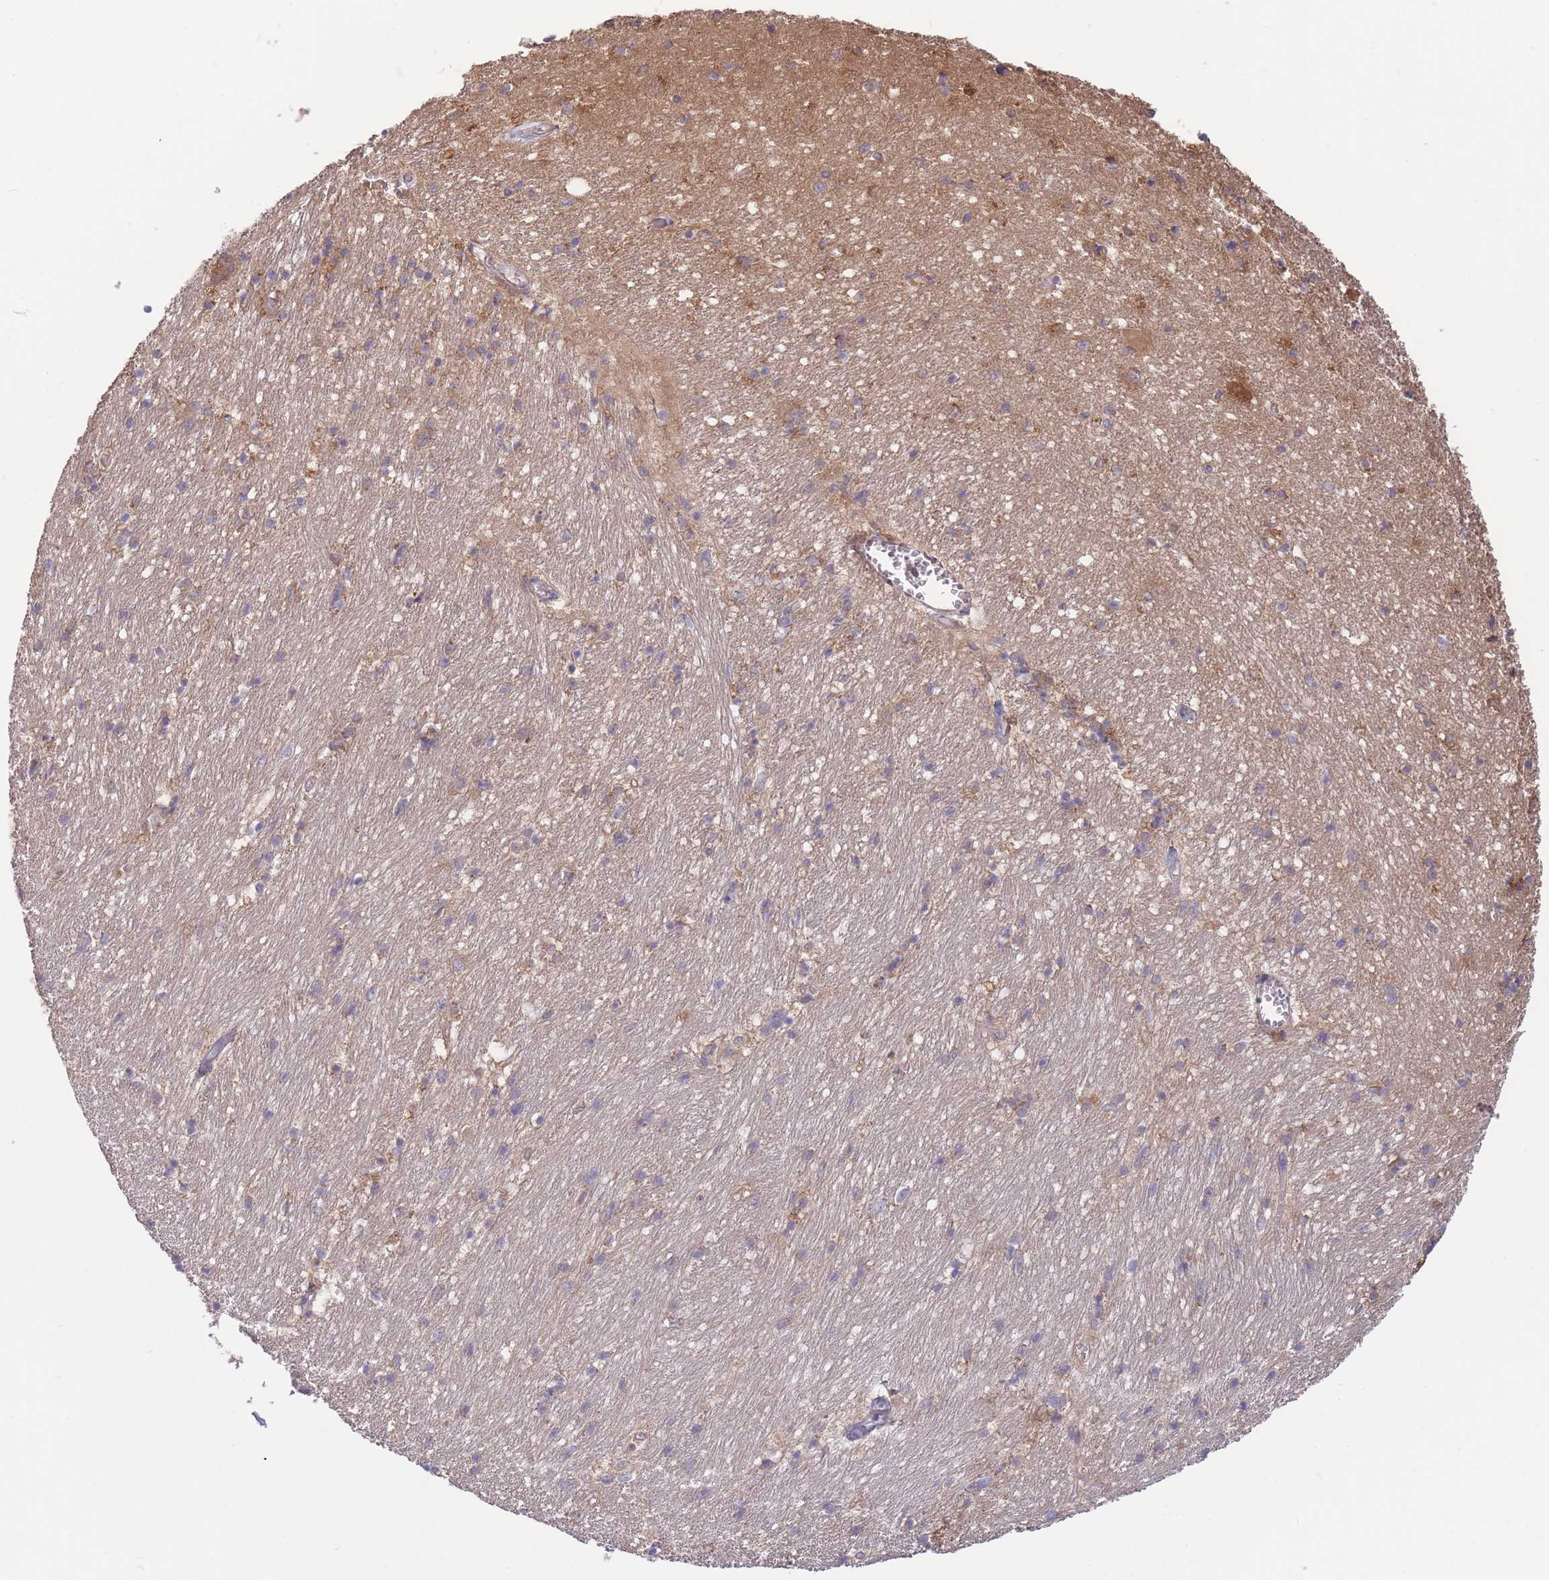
{"staining": {"intensity": "negative", "quantity": "none", "location": "none"}, "tissue": "hippocampus", "cell_type": "Glial cells", "image_type": "normal", "snomed": [{"axis": "morphology", "description": "Normal tissue, NOS"}, {"axis": "topography", "description": "Hippocampus"}], "caption": "Immunohistochemistry micrograph of unremarkable human hippocampus stained for a protein (brown), which displays no positivity in glial cells.", "gene": "ZNF304", "patient": {"sex": "female", "age": 64}}